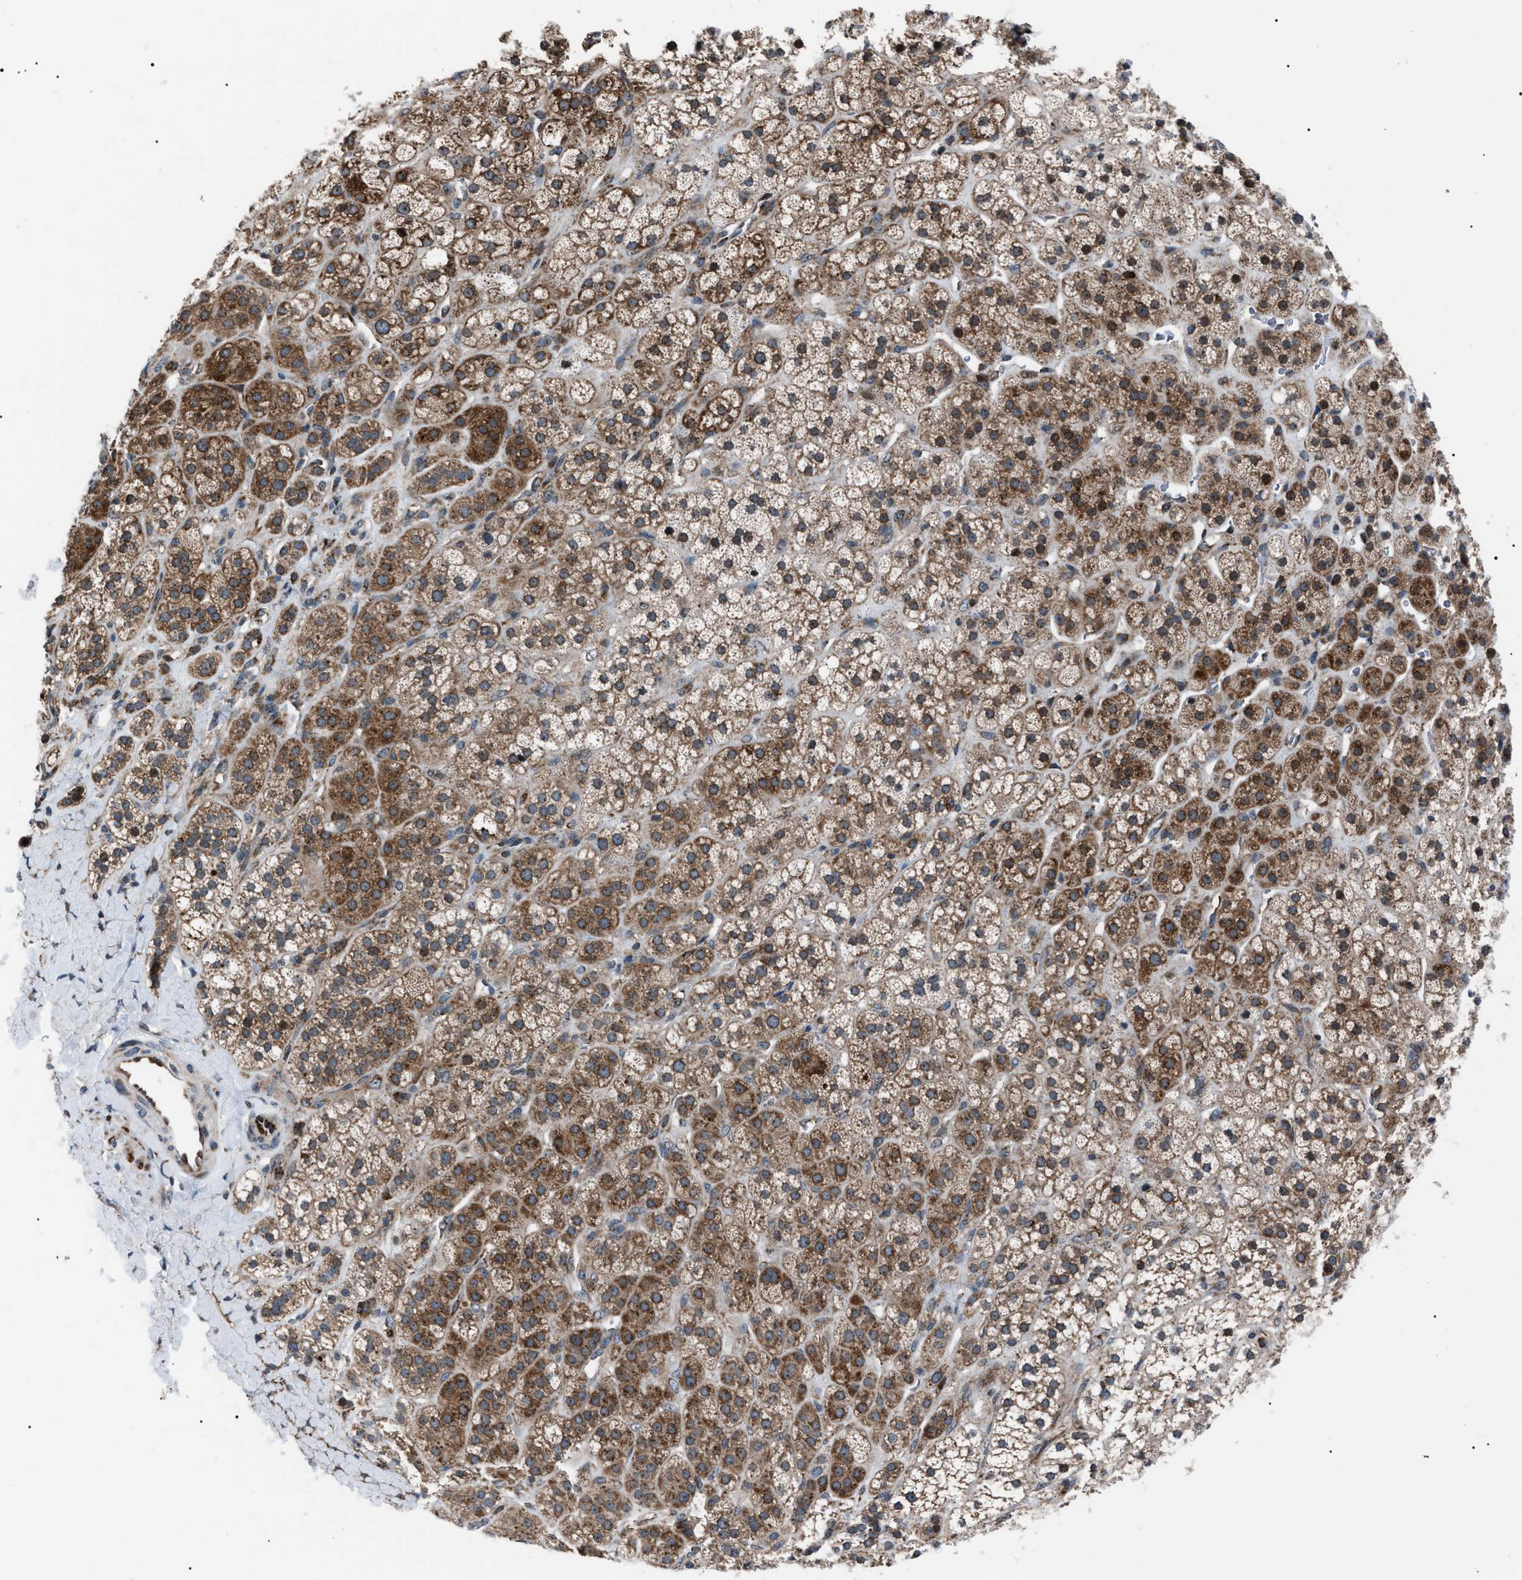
{"staining": {"intensity": "strong", "quantity": ">75%", "location": "cytoplasmic/membranous"}, "tissue": "adrenal gland", "cell_type": "Glandular cells", "image_type": "normal", "snomed": [{"axis": "morphology", "description": "Normal tissue, NOS"}, {"axis": "topography", "description": "Adrenal gland"}], "caption": "DAB immunohistochemical staining of normal human adrenal gland shows strong cytoplasmic/membranous protein staining in approximately >75% of glandular cells.", "gene": "AGO2", "patient": {"sex": "male", "age": 56}}